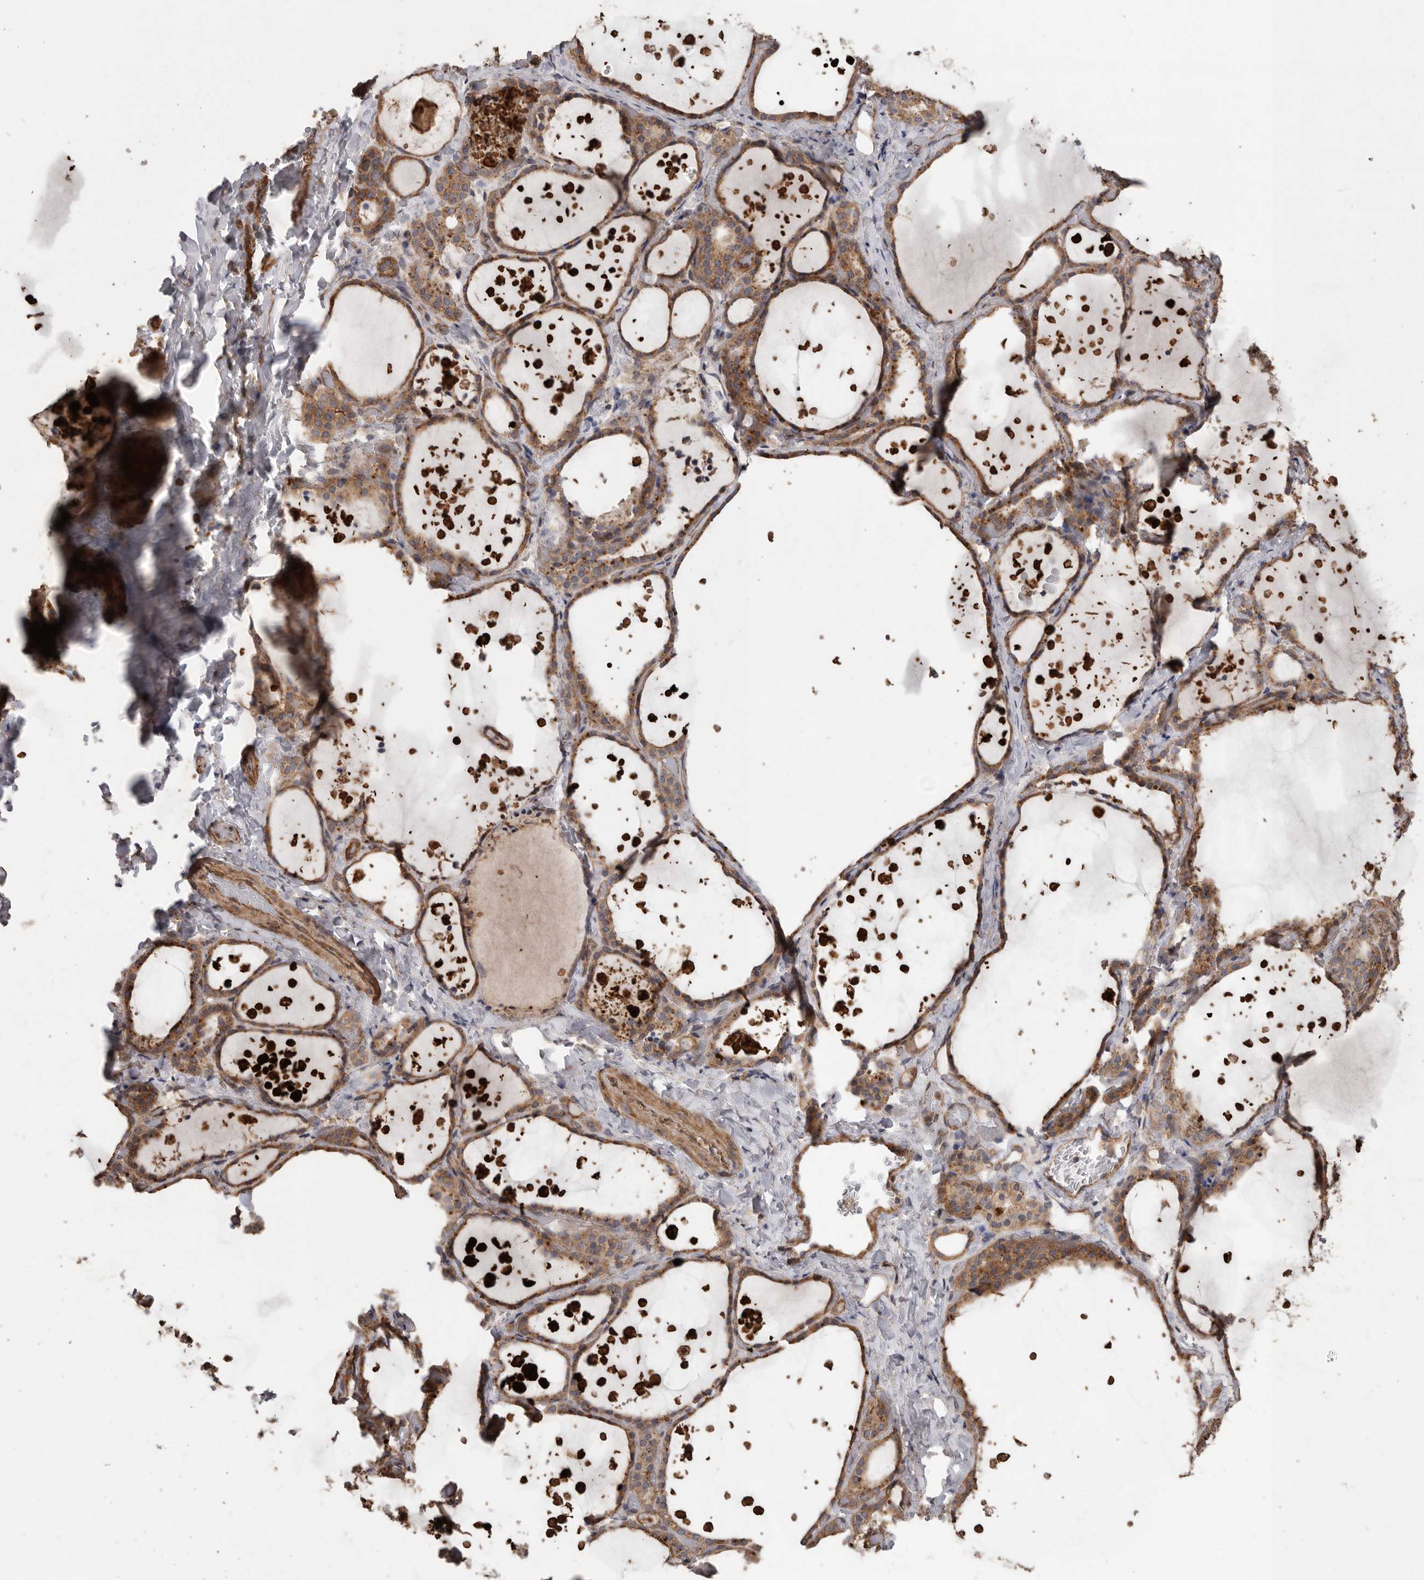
{"staining": {"intensity": "moderate", "quantity": ">75%", "location": "cytoplasmic/membranous"}, "tissue": "thyroid gland", "cell_type": "Glandular cells", "image_type": "normal", "snomed": [{"axis": "morphology", "description": "Normal tissue, NOS"}, {"axis": "topography", "description": "Thyroid gland"}], "caption": "Glandular cells show moderate cytoplasmic/membranous positivity in about >75% of cells in normal thyroid gland. Nuclei are stained in blue.", "gene": "PODXL2", "patient": {"sex": "female", "age": 44}}